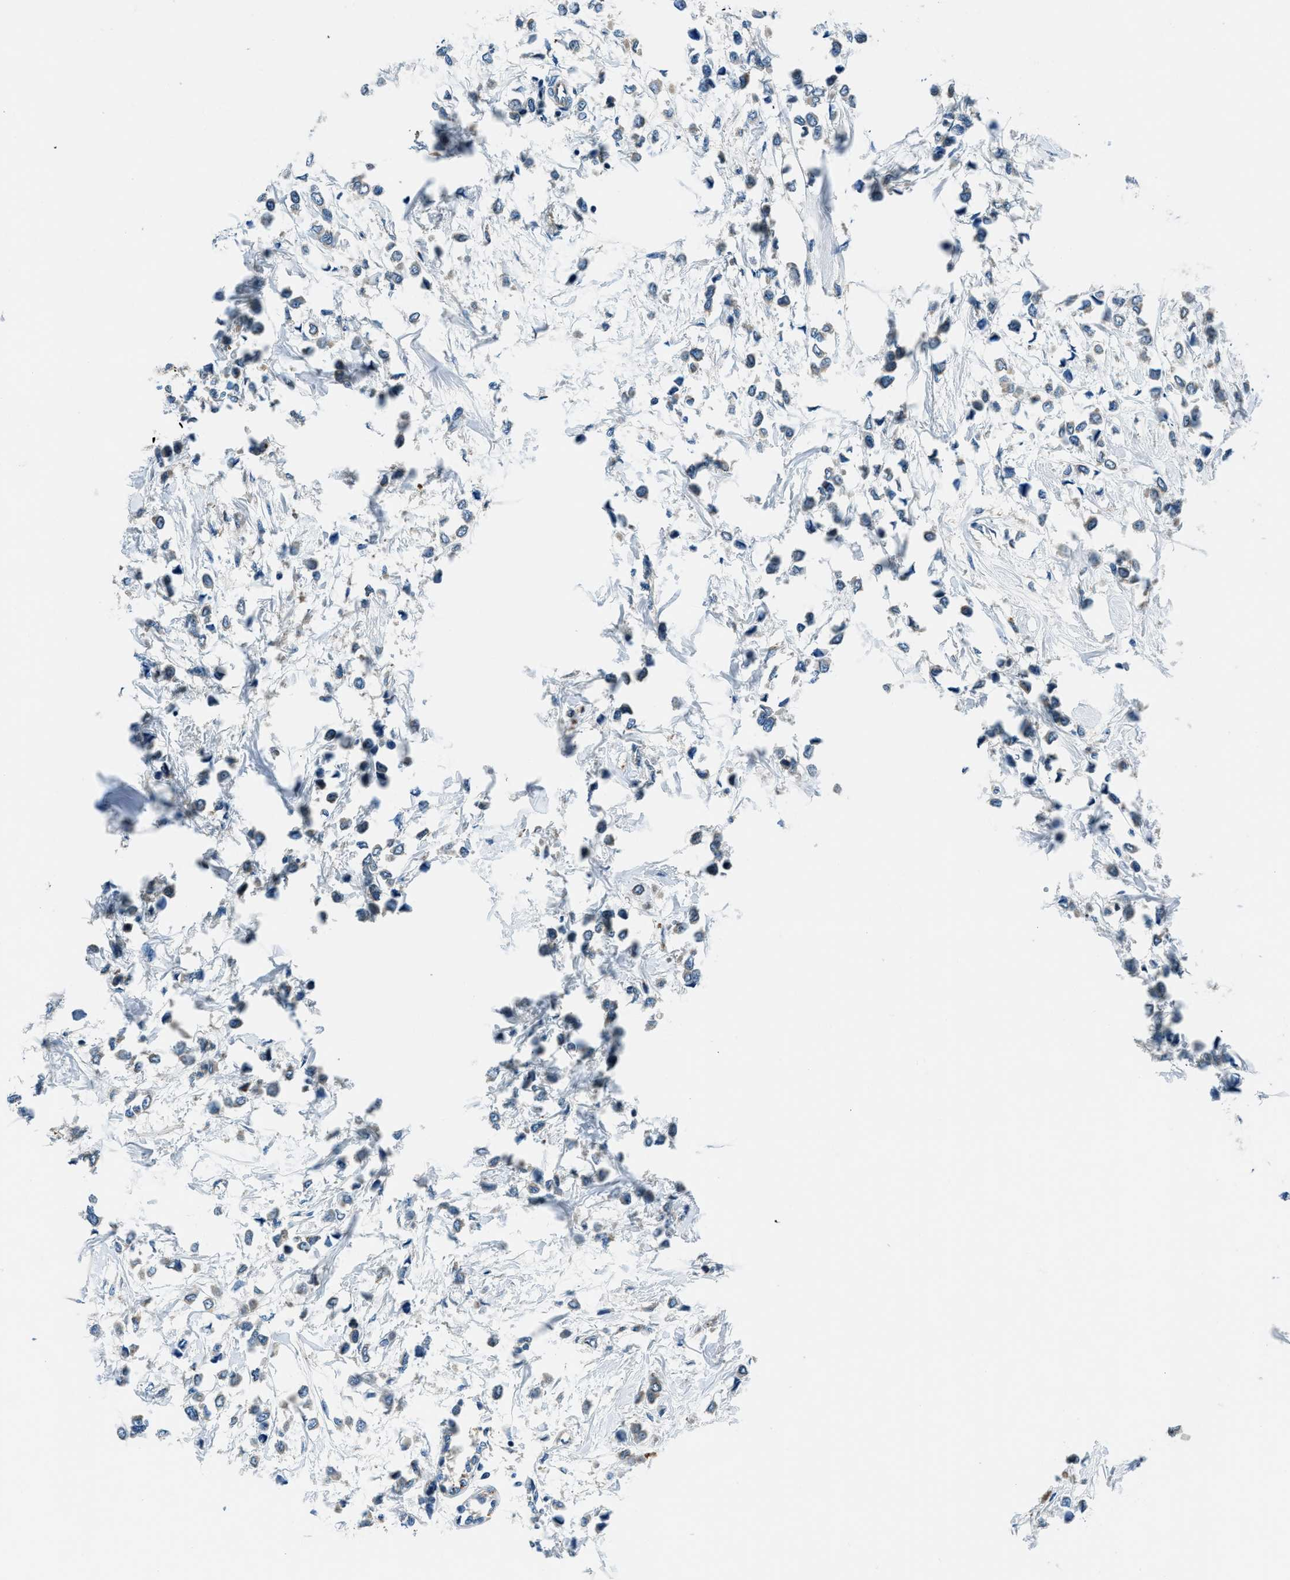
{"staining": {"intensity": "negative", "quantity": "none", "location": "none"}, "tissue": "breast cancer", "cell_type": "Tumor cells", "image_type": "cancer", "snomed": [{"axis": "morphology", "description": "Lobular carcinoma"}, {"axis": "topography", "description": "Breast"}], "caption": "A photomicrograph of lobular carcinoma (breast) stained for a protein displays no brown staining in tumor cells. (DAB (3,3'-diaminobenzidine) IHC visualized using brightfield microscopy, high magnification).", "gene": "SLC19A2", "patient": {"sex": "female", "age": 51}}